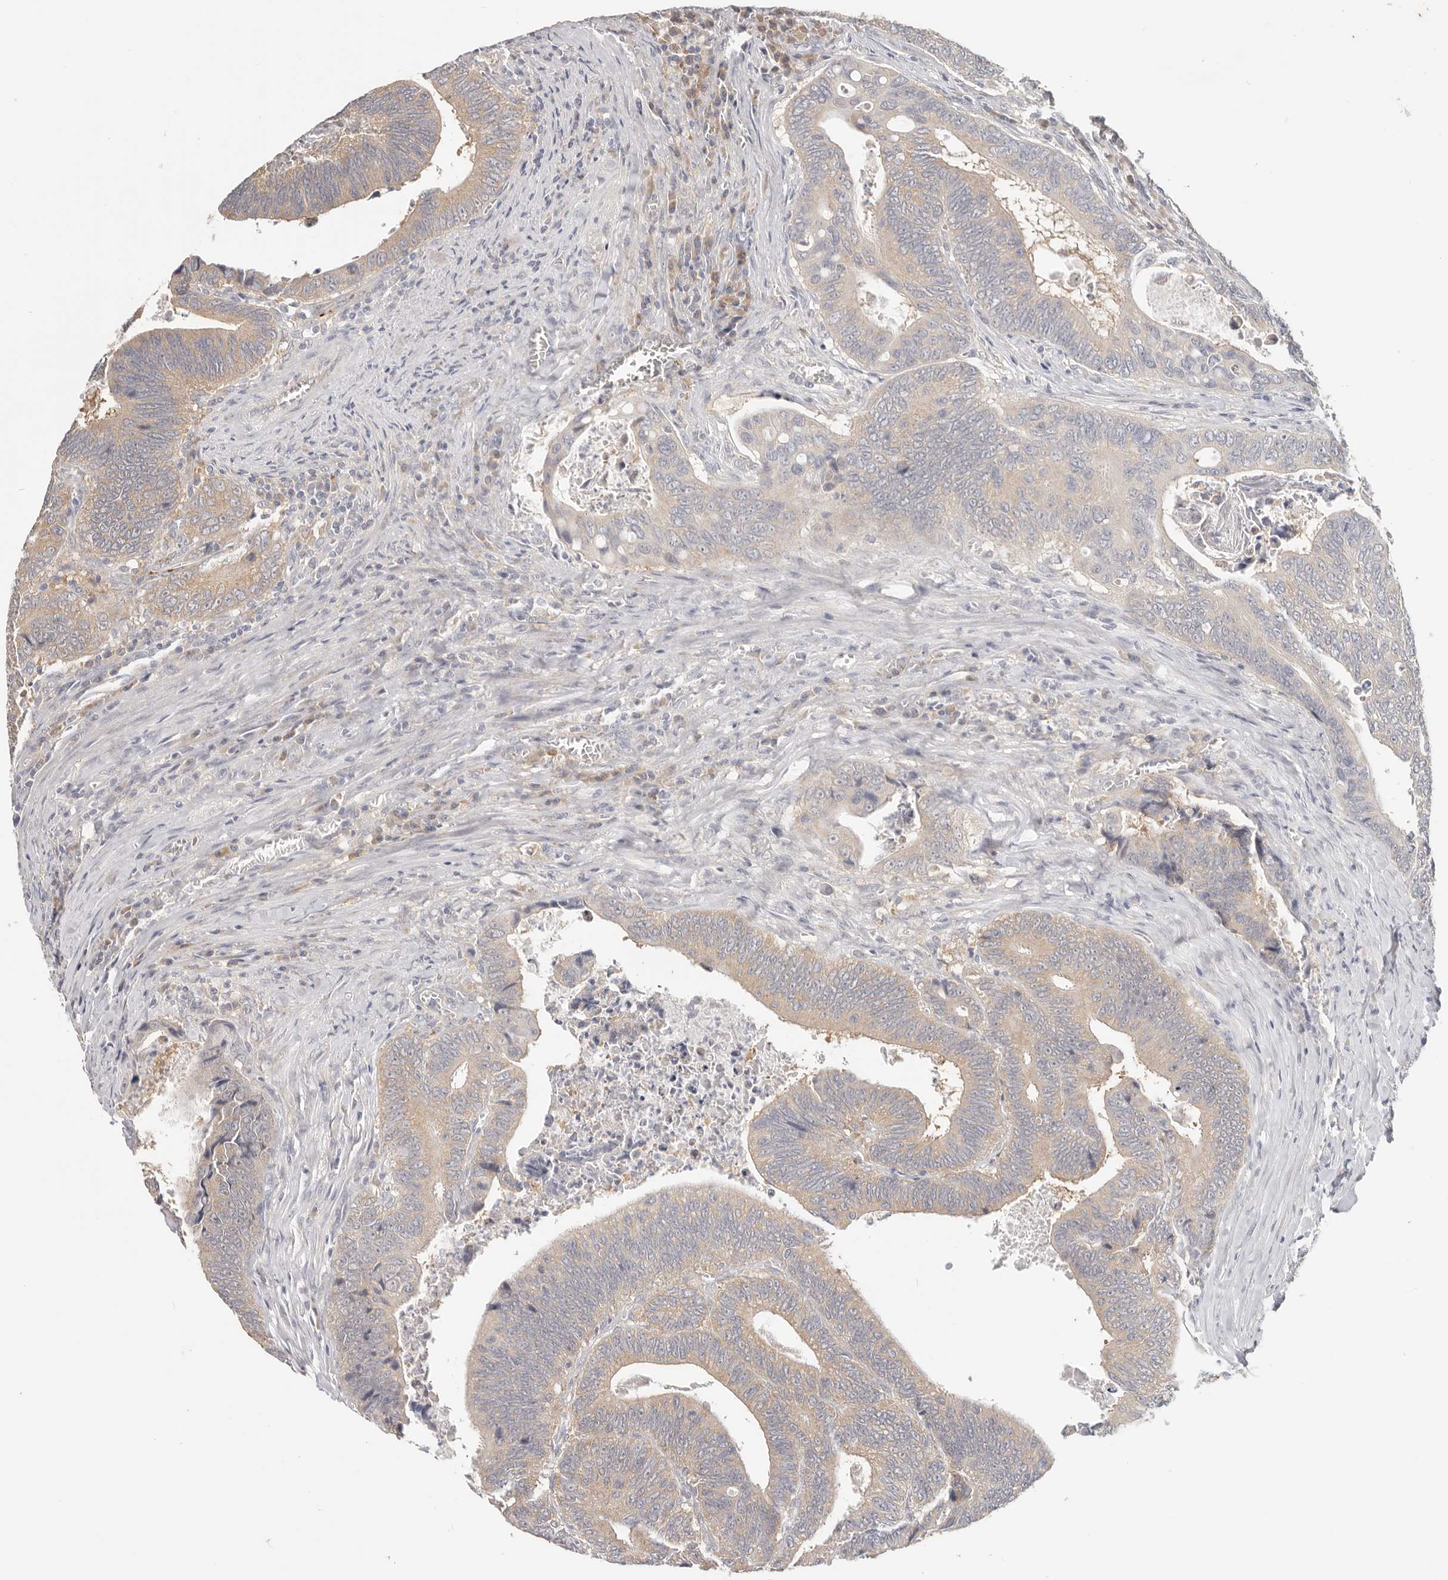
{"staining": {"intensity": "weak", "quantity": "<25%", "location": "cytoplasmic/membranous"}, "tissue": "colorectal cancer", "cell_type": "Tumor cells", "image_type": "cancer", "snomed": [{"axis": "morphology", "description": "Inflammation, NOS"}, {"axis": "morphology", "description": "Adenocarcinoma, NOS"}, {"axis": "topography", "description": "Colon"}], "caption": "IHC micrograph of neoplastic tissue: colorectal adenocarcinoma stained with DAB demonstrates no significant protein positivity in tumor cells.", "gene": "WDR77", "patient": {"sex": "male", "age": 72}}